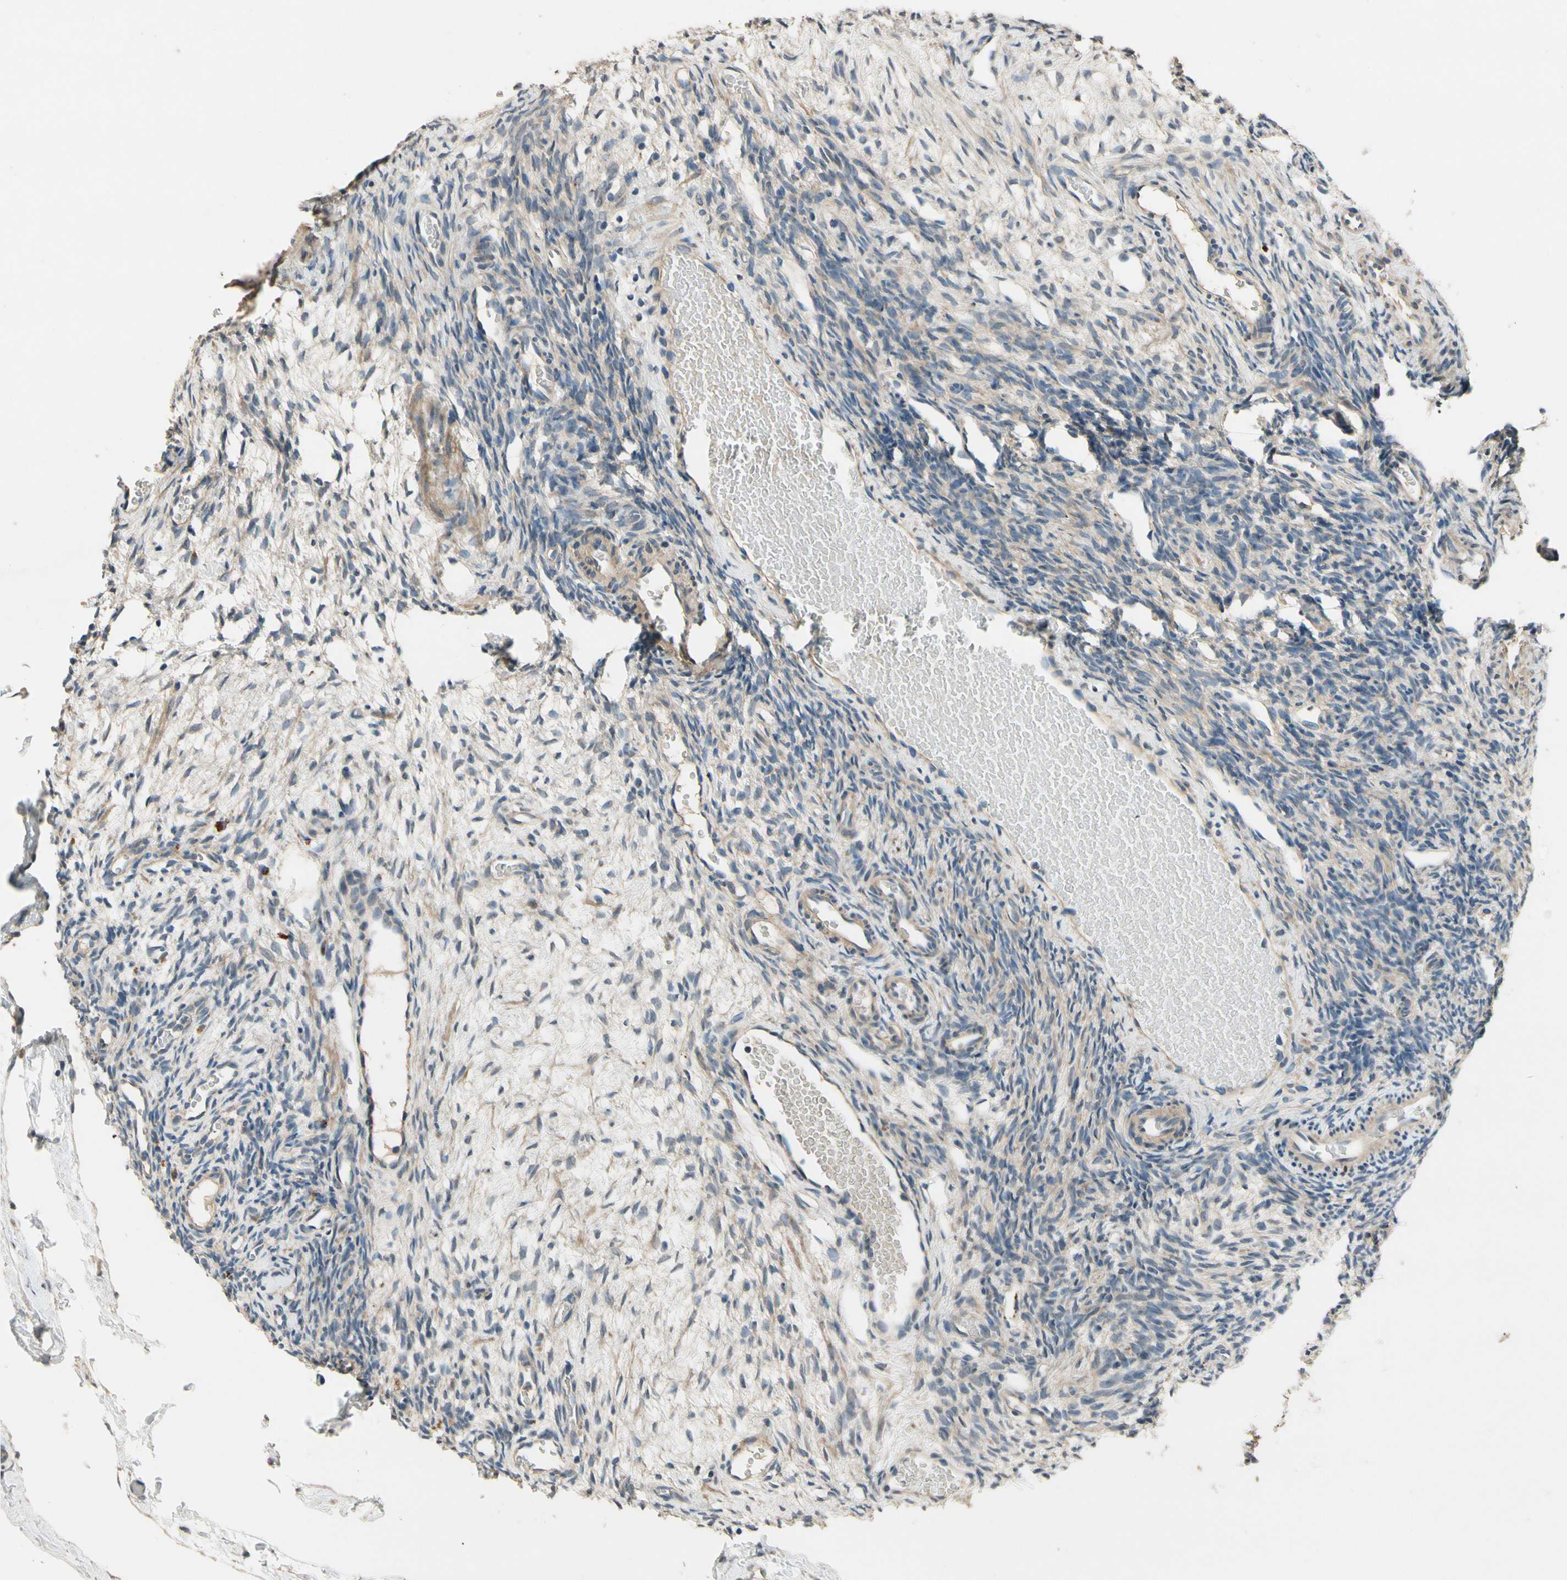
{"staining": {"intensity": "weak", "quantity": "<25%", "location": "cytoplasmic/membranous"}, "tissue": "ovary", "cell_type": "Ovarian stroma cells", "image_type": "normal", "snomed": [{"axis": "morphology", "description": "Normal tissue, NOS"}, {"axis": "topography", "description": "Ovary"}], "caption": "Ovarian stroma cells show no significant protein expression in benign ovary. (IHC, brightfield microscopy, high magnification).", "gene": "ALKBH3", "patient": {"sex": "female", "age": 35}}